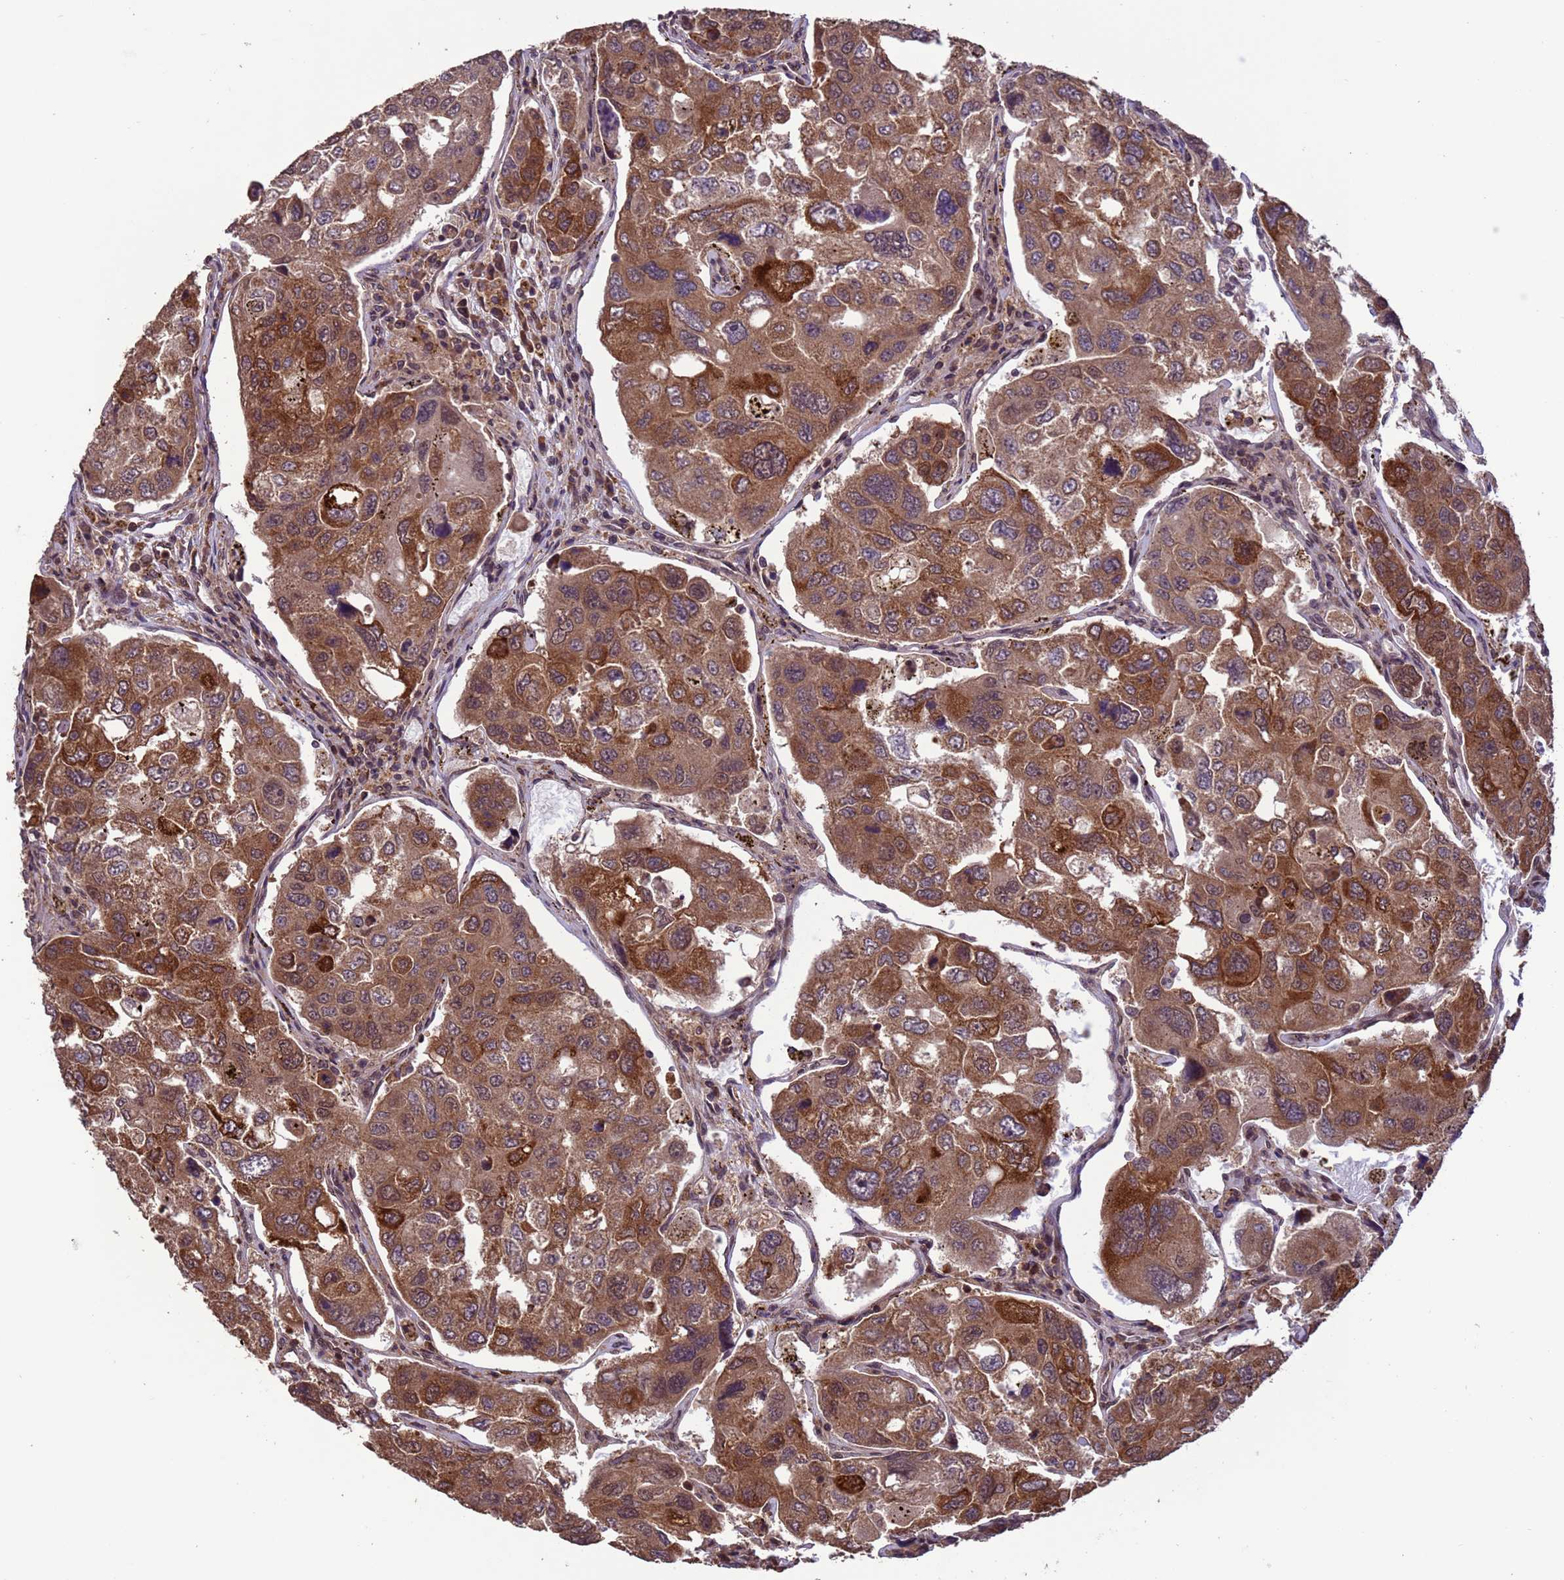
{"staining": {"intensity": "moderate", "quantity": ">75%", "location": "cytoplasmic/membranous,nuclear"}, "tissue": "urothelial cancer", "cell_type": "Tumor cells", "image_type": "cancer", "snomed": [{"axis": "morphology", "description": "Urothelial carcinoma, High grade"}, {"axis": "topography", "description": "Lymph node"}, {"axis": "topography", "description": "Urinary bladder"}], "caption": "A medium amount of moderate cytoplasmic/membranous and nuclear expression is seen in approximately >75% of tumor cells in urothelial carcinoma (high-grade) tissue.", "gene": "VSTM4", "patient": {"sex": "male", "age": 51}}